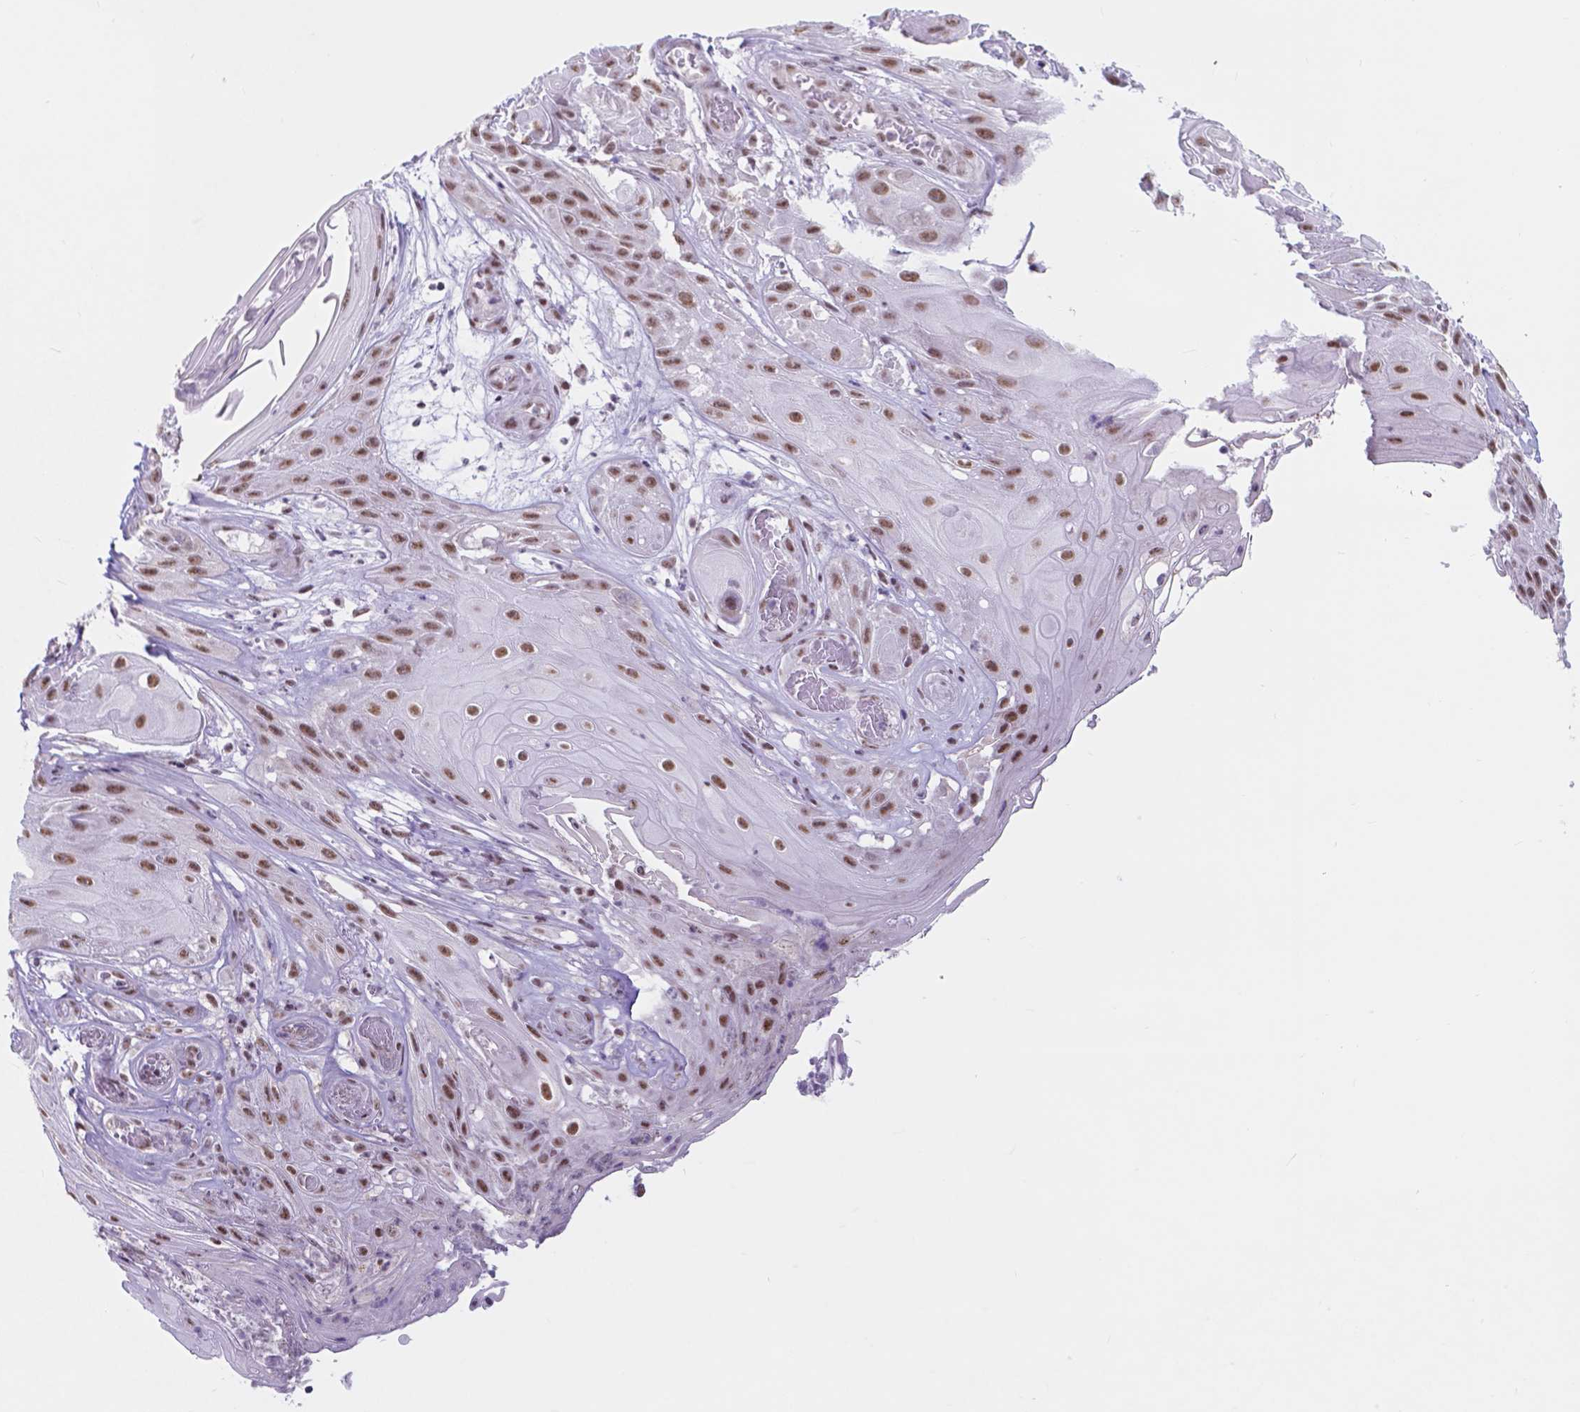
{"staining": {"intensity": "moderate", "quantity": ">75%", "location": "nuclear"}, "tissue": "skin cancer", "cell_type": "Tumor cells", "image_type": "cancer", "snomed": [{"axis": "morphology", "description": "Squamous cell carcinoma, NOS"}, {"axis": "topography", "description": "Skin"}], "caption": "Immunohistochemistry (IHC) photomicrograph of neoplastic tissue: skin squamous cell carcinoma stained using immunohistochemistry reveals medium levels of moderate protein expression localized specifically in the nuclear of tumor cells, appearing as a nuclear brown color.", "gene": "BCAS2", "patient": {"sex": "male", "age": 62}}